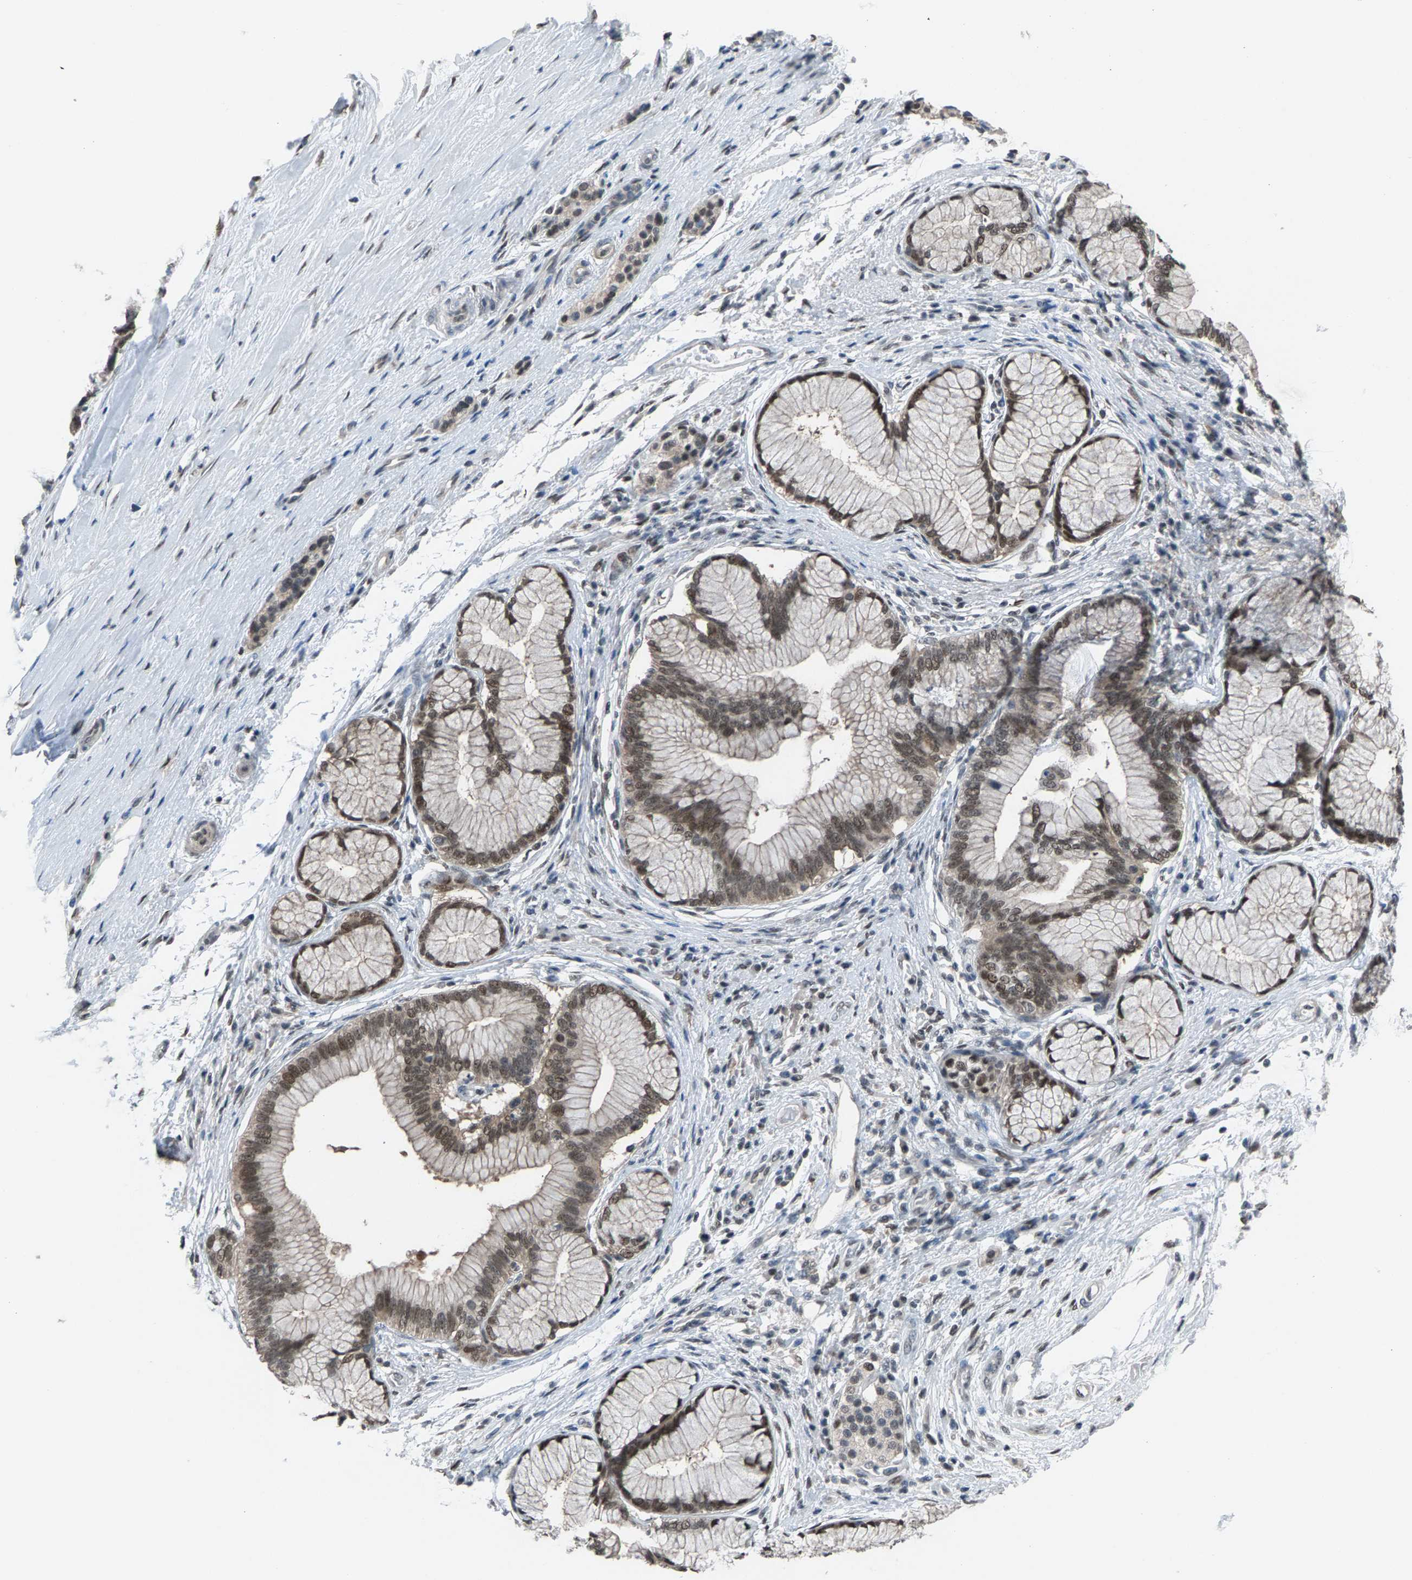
{"staining": {"intensity": "weak", "quantity": ">75%", "location": "nuclear"}, "tissue": "pancreatic cancer", "cell_type": "Tumor cells", "image_type": "cancer", "snomed": [{"axis": "morphology", "description": "Adenocarcinoma, NOS"}, {"axis": "topography", "description": "Pancreas"}], "caption": "Pancreatic adenocarcinoma was stained to show a protein in brown. There is low levels of weak nuclear positivity in about >75% of tumor cells. (brown staining indicates protein expression, while blue staining denotes nuclei).", "gene": "ZNF276", "patient": {"sex": "female", "age": 70}}